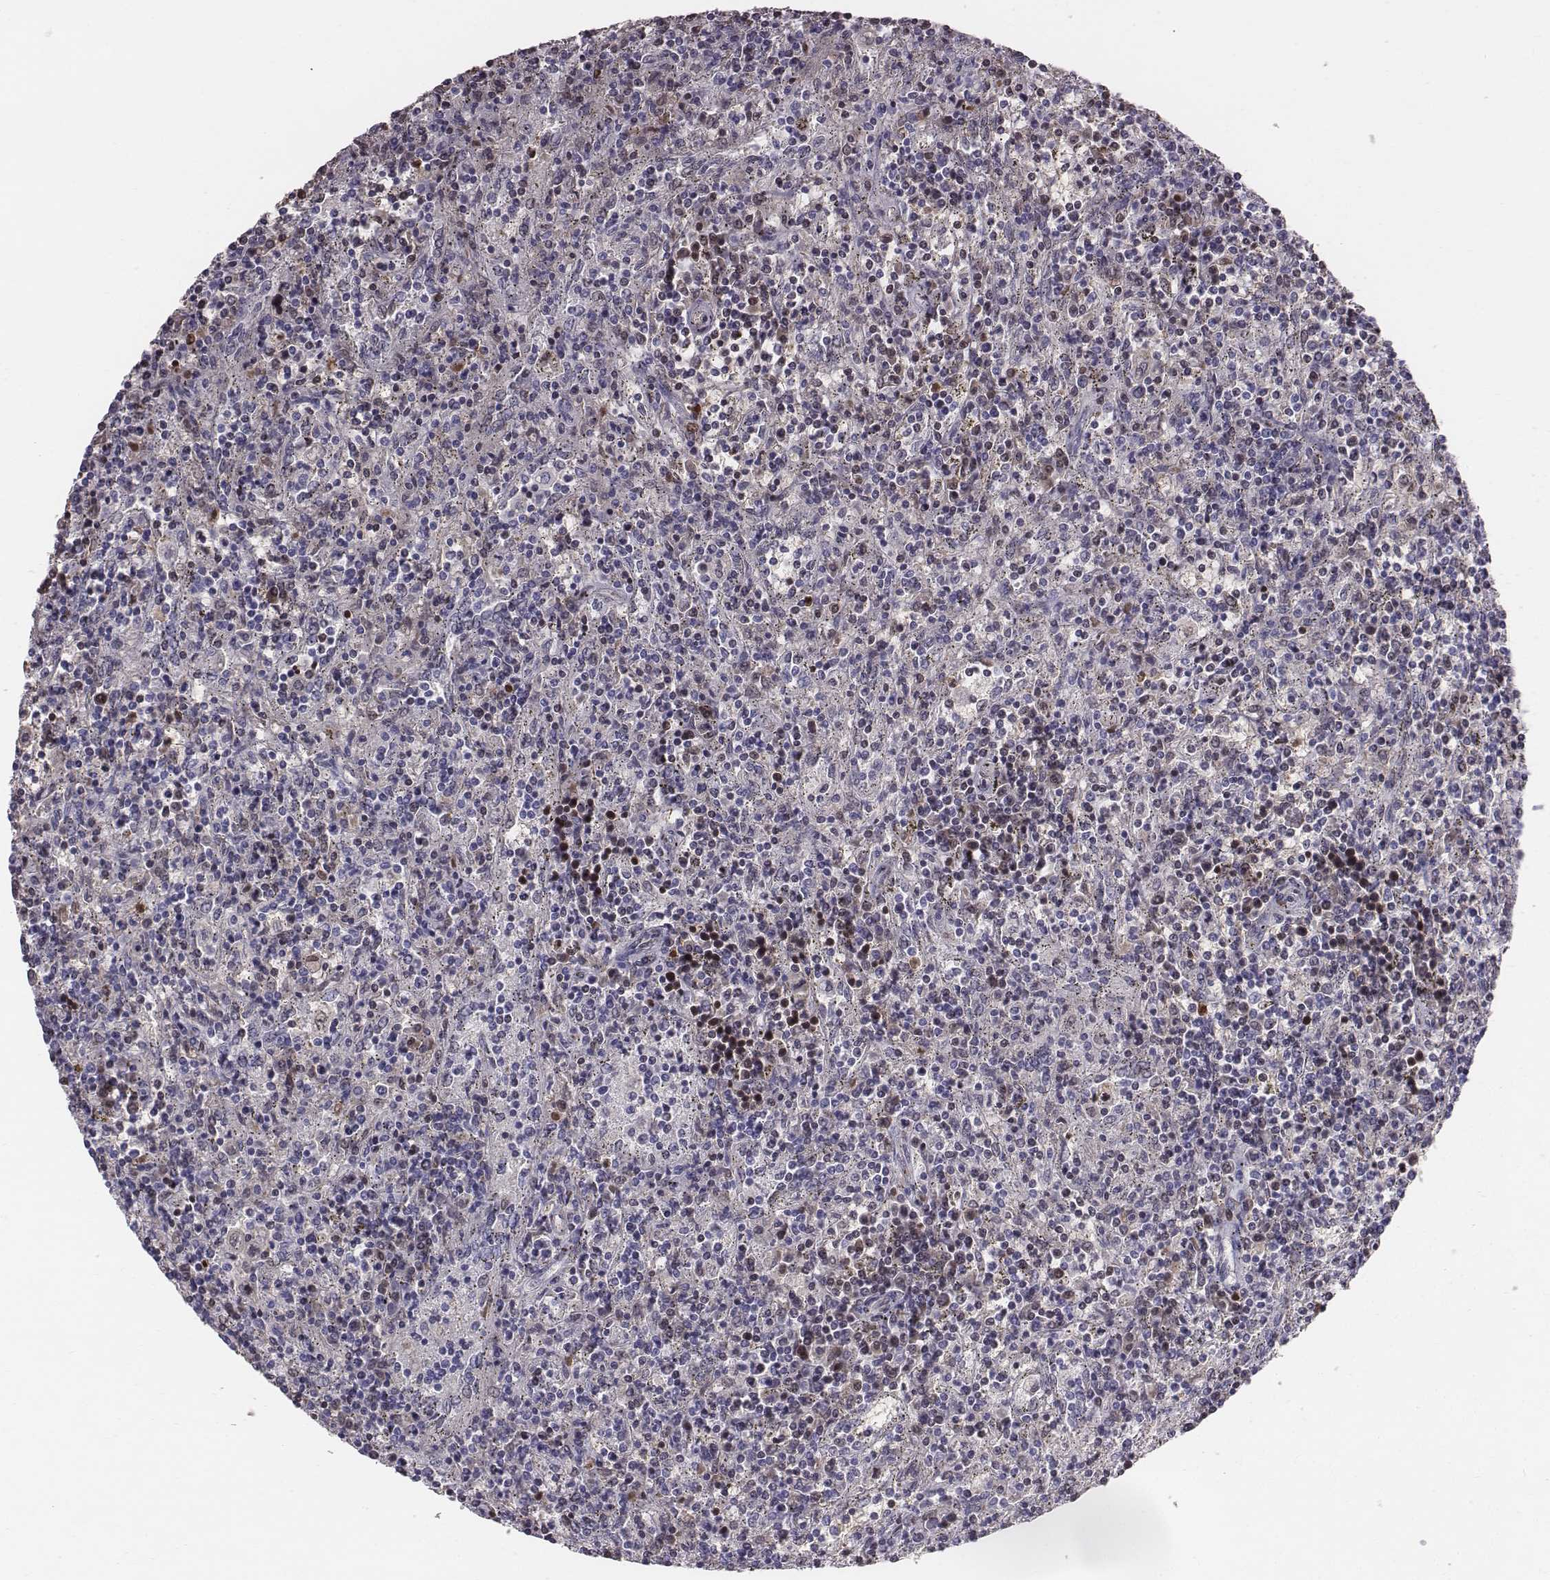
{"staining": {"intensity": "negative", "quantity": "none", "location": "none"}, "tissue": "lymphoma", "cell_type": "Tumor cells", "image_type": "cancer", "snomed": [{"axis": "morphology", "description": "Malignant lymphoma, non-Hodgkin's type, Low grade"}, {"axis": "topography", "description": "Spleen"}], "caption": "Lymphoma was stained to show a protein in brown. There is no significant expression in tumor cells.", "gene": "HBZ", "patient": {"sex": "male", "age": 62}}